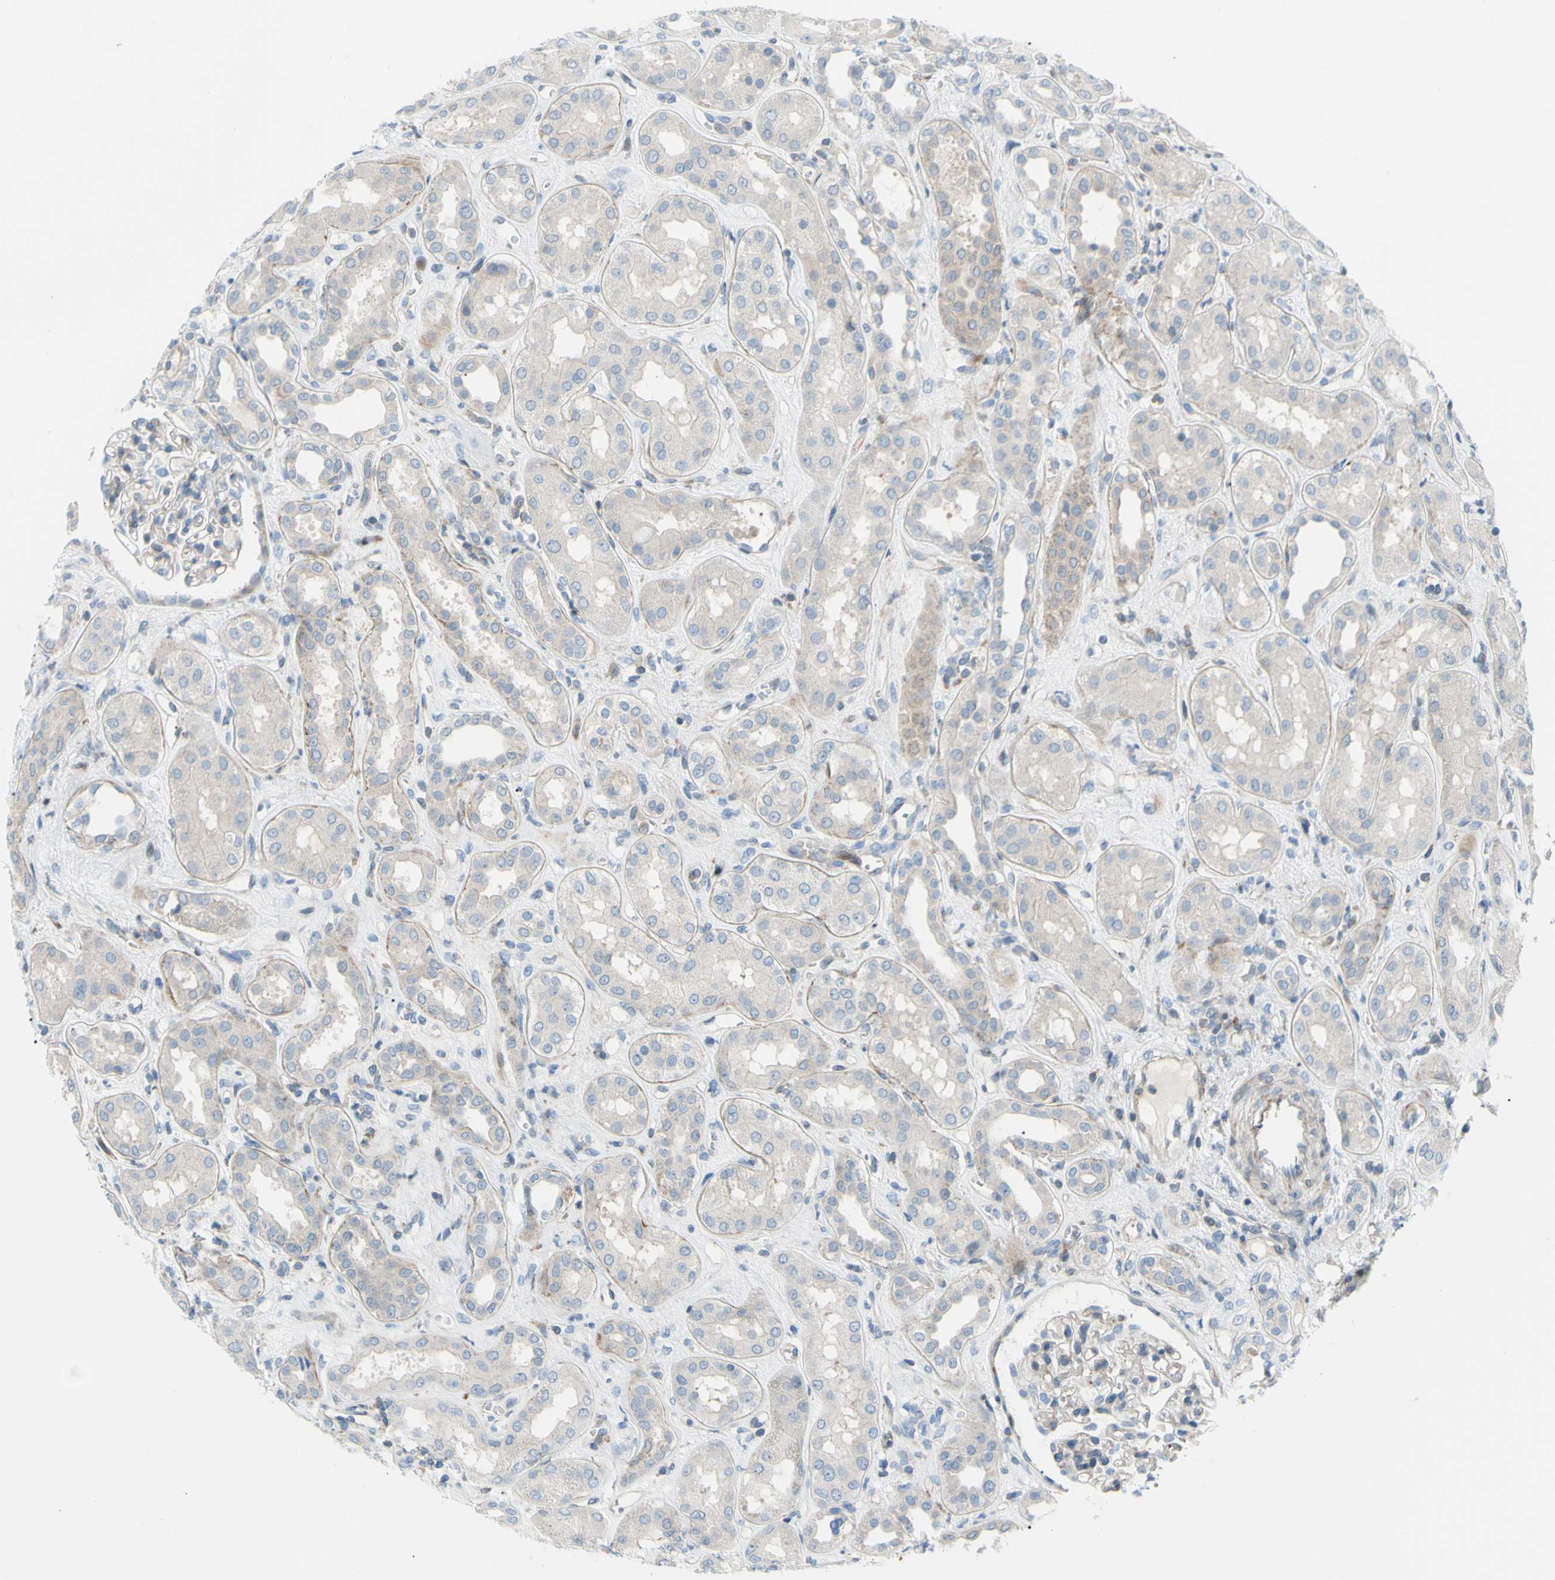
{"staining": {"intensity": "moderate", "quantity": "<25%", "location": "cytoplasmic/membranous"}, "tissue": "kidney", "cell_type": "Cells in glomeruli", "image_type": "normal", "snomed": [{"axis": "morphology", "description": "Normal tissue, NOS"}, {"axis": "topography", "description": "Kidney"}], "caption": "Kidney stained with DAB (3,3'-diaminobenzidine) immunohistochemistry exhibits low levels of moderate cytoplasmic/membranous staining in about <25% of cells in glomeruli. (DAB IHC, brown staining for protein, blue staining for nuclei).", "gene": "PAK2", "patient": {"sex": "male", "age": 59}}